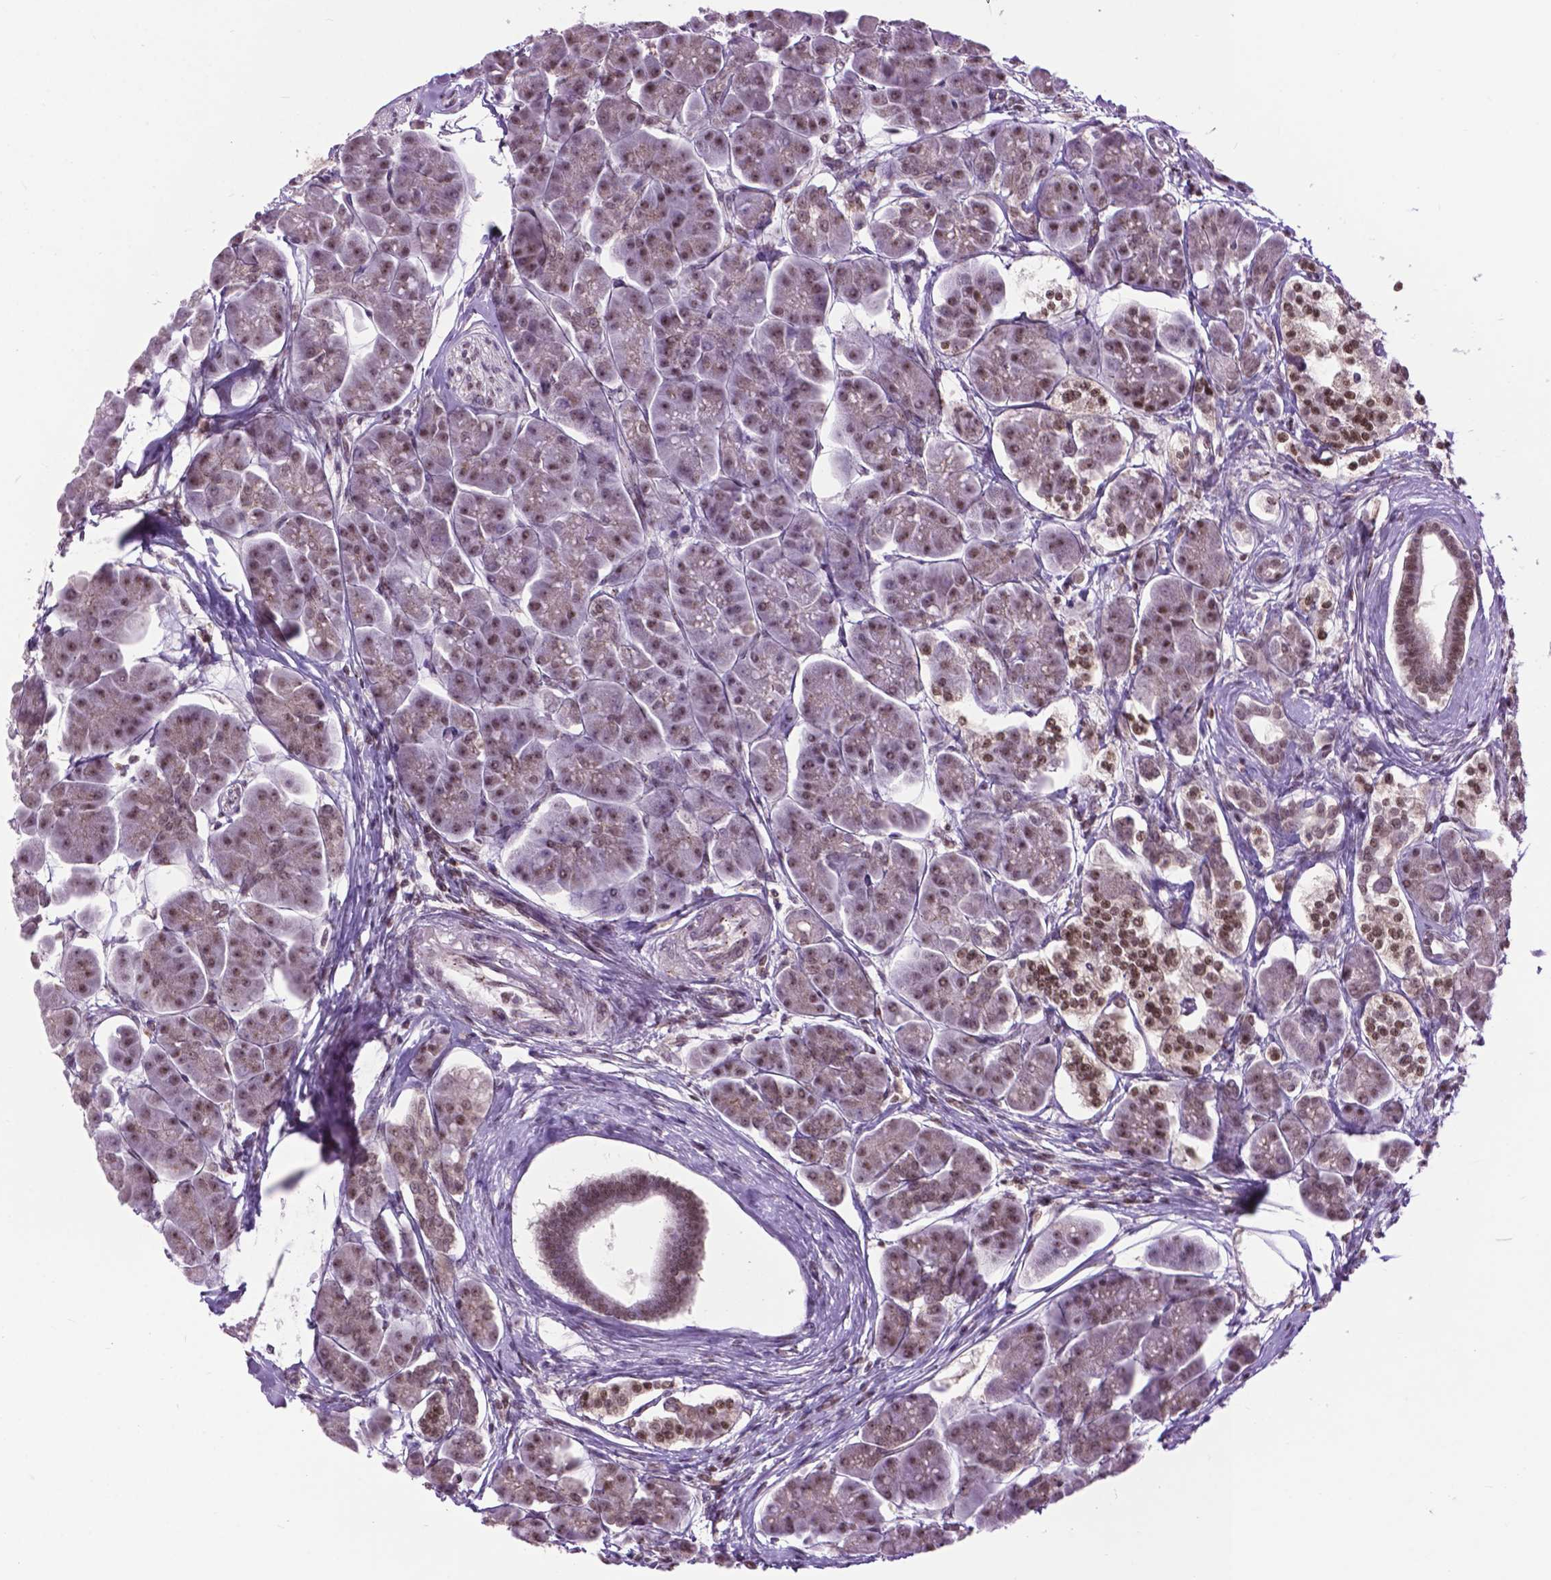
{"staining": {"intensity": "moderate", "quantity": "25%-75%", "location": "nuclear"}, "tissue": "pancreas", "cell_type": "Exocrine glandular cells", "image_type": "normal", "snomed": [{"axis": "morphology", "description": "Normal tissue, NOS"}, {"axis": "topography", "description": "Adipose tissue"}, {"axis": "topography", "description": "Pancreas"}, {"axis": "topography", "description": "Peripheral nerve tissue"}], "caption": "The image reveals immunohistochemical staining of unremarkable pancreas. There is moderate nuclear staining is present in about 25%-75% of exocrine glandular cells. (IHC, brightfield microscopy, high magnification).", "gene": "EAF1", "patient": {"sex": "female", "age": 58}}